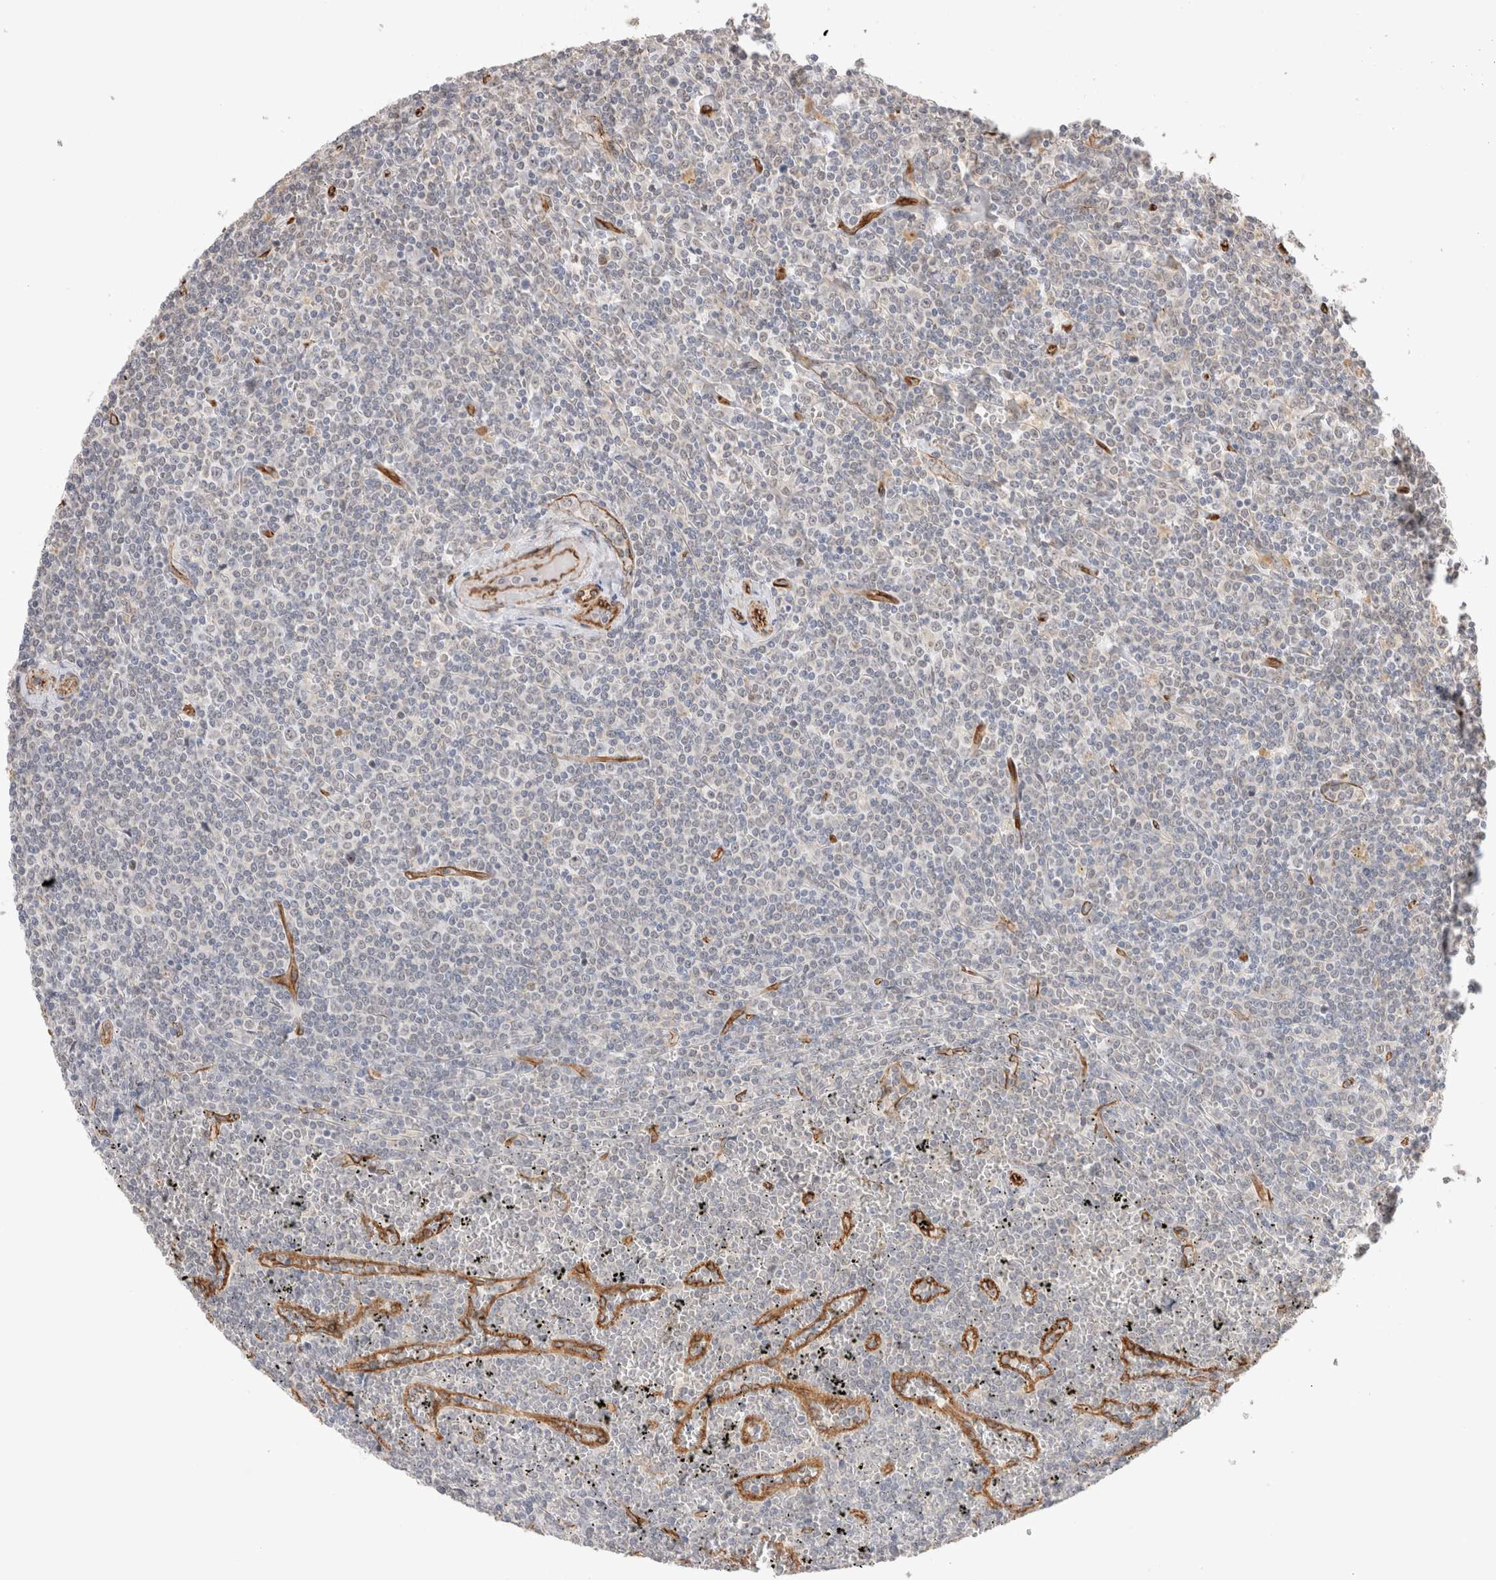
{"staining": {"intensity": "negative", "quantity": "none", "location": "none"}, "tissue": "lymphoma", "cell_type": "Tumor cells", "image_type": "cancer", "snomed": [{"axis": "morphology", "description": "Malignant lymphoma, non-Hodgkin's type, Low grade"}, {"axis": "topography", "description": "Spleen"}], "caption": "Tumor cells show no significant protein staining in lymphoma.", "gene": "CAAP1", "patient": {"sex": "female", "age": 19}}